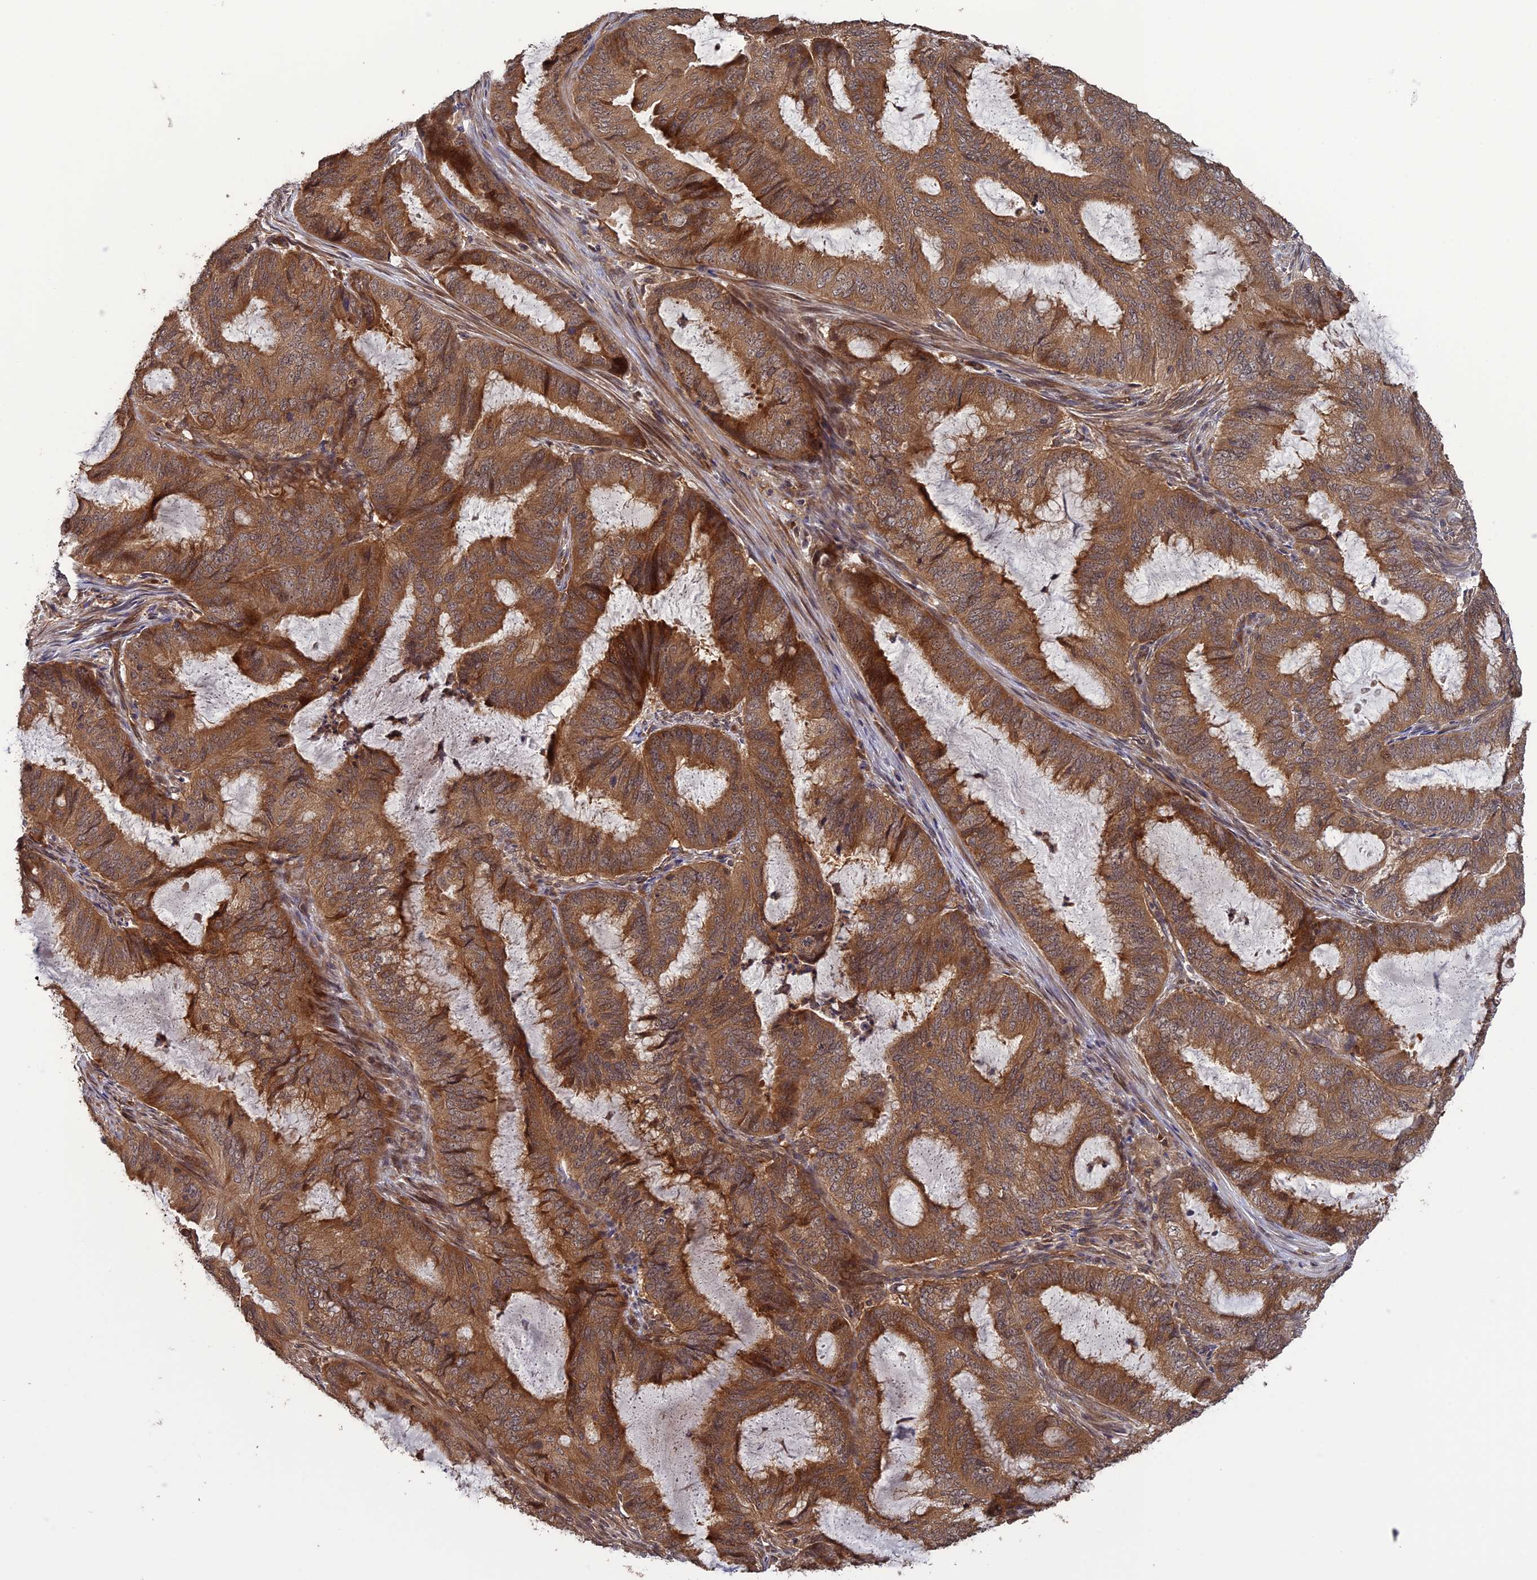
{"staining": {"intensity": "moderate", "quantity": ">75%", "location": "cytoplasmic/membranous"}, "tissue": "endometrial cancer", "cell_type": "Tumor cells", "image_type": "cancer", "snomed": [{"axis": "morphology", "description": "Adenocarcinoma, NOS"}, {"axis": "topography", "description": "Endometrium"}], "caption": "About >75% of tumor cells in human adenocarcinoma (endometrial) show moderate cytoplasmic/membranous protein staining as visualized by brown immunohistochemical staining.", "gene": "LIN37", "patient": {"sex": "female", "age": 51}}